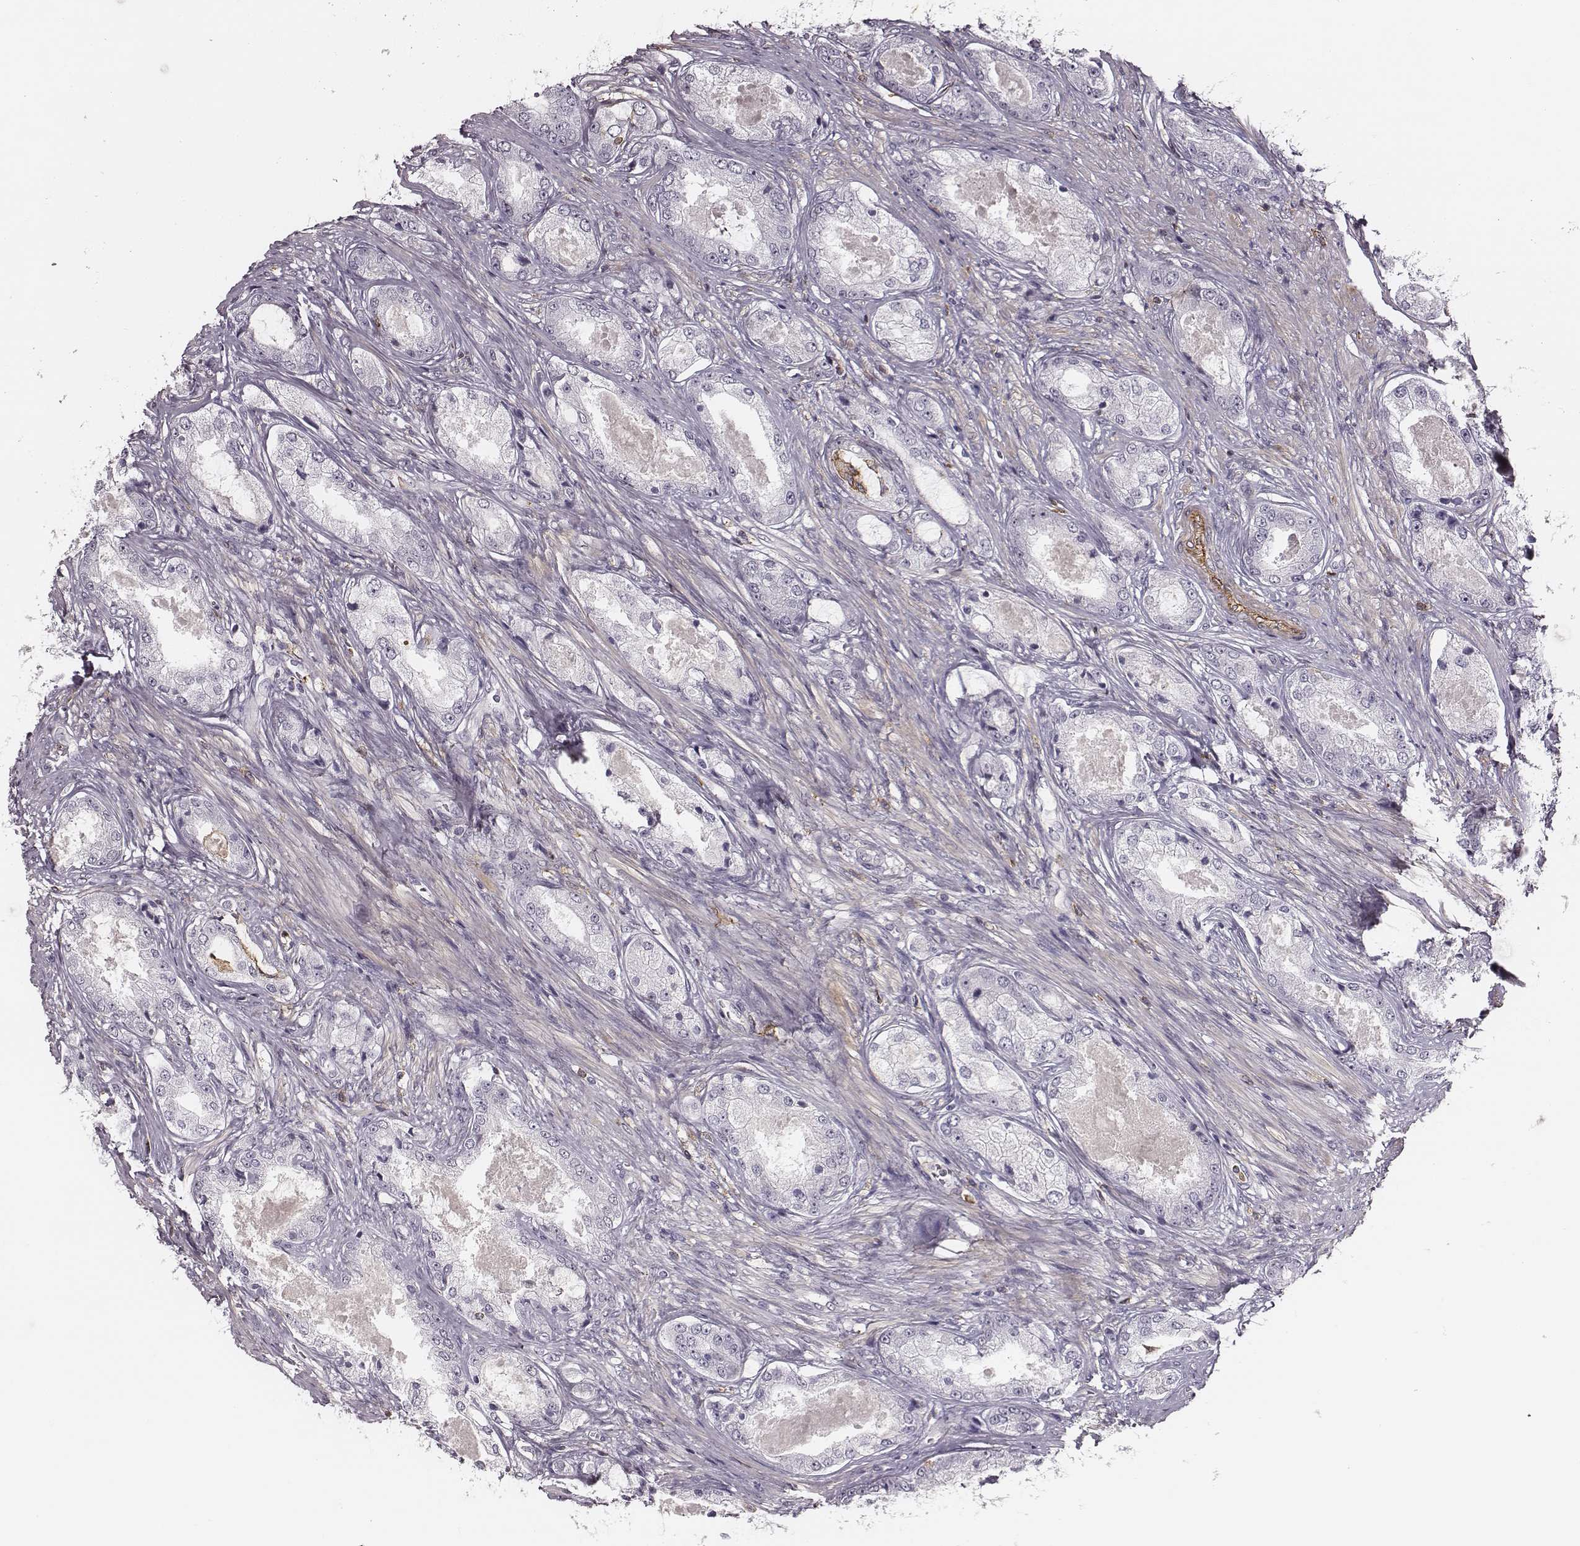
{"staining": {"intensity": "negative", "quantity": "none", "location": "none"}, "tissue": "prostate cancer", "cell_type": "Tumor cells", "image_type": "cancer", "snomed": [{"axis": "morphology", "description": "Adenocarcinoma, Low grade"}, {"axis": "topography", "description": "Prostate"}], "caption": "DAB immunohistochemical staining of prostate cancer reveals no significant expression in tumor cells.", "gene": "ZYX", "patient": {"sex": "male", "age": 68}}